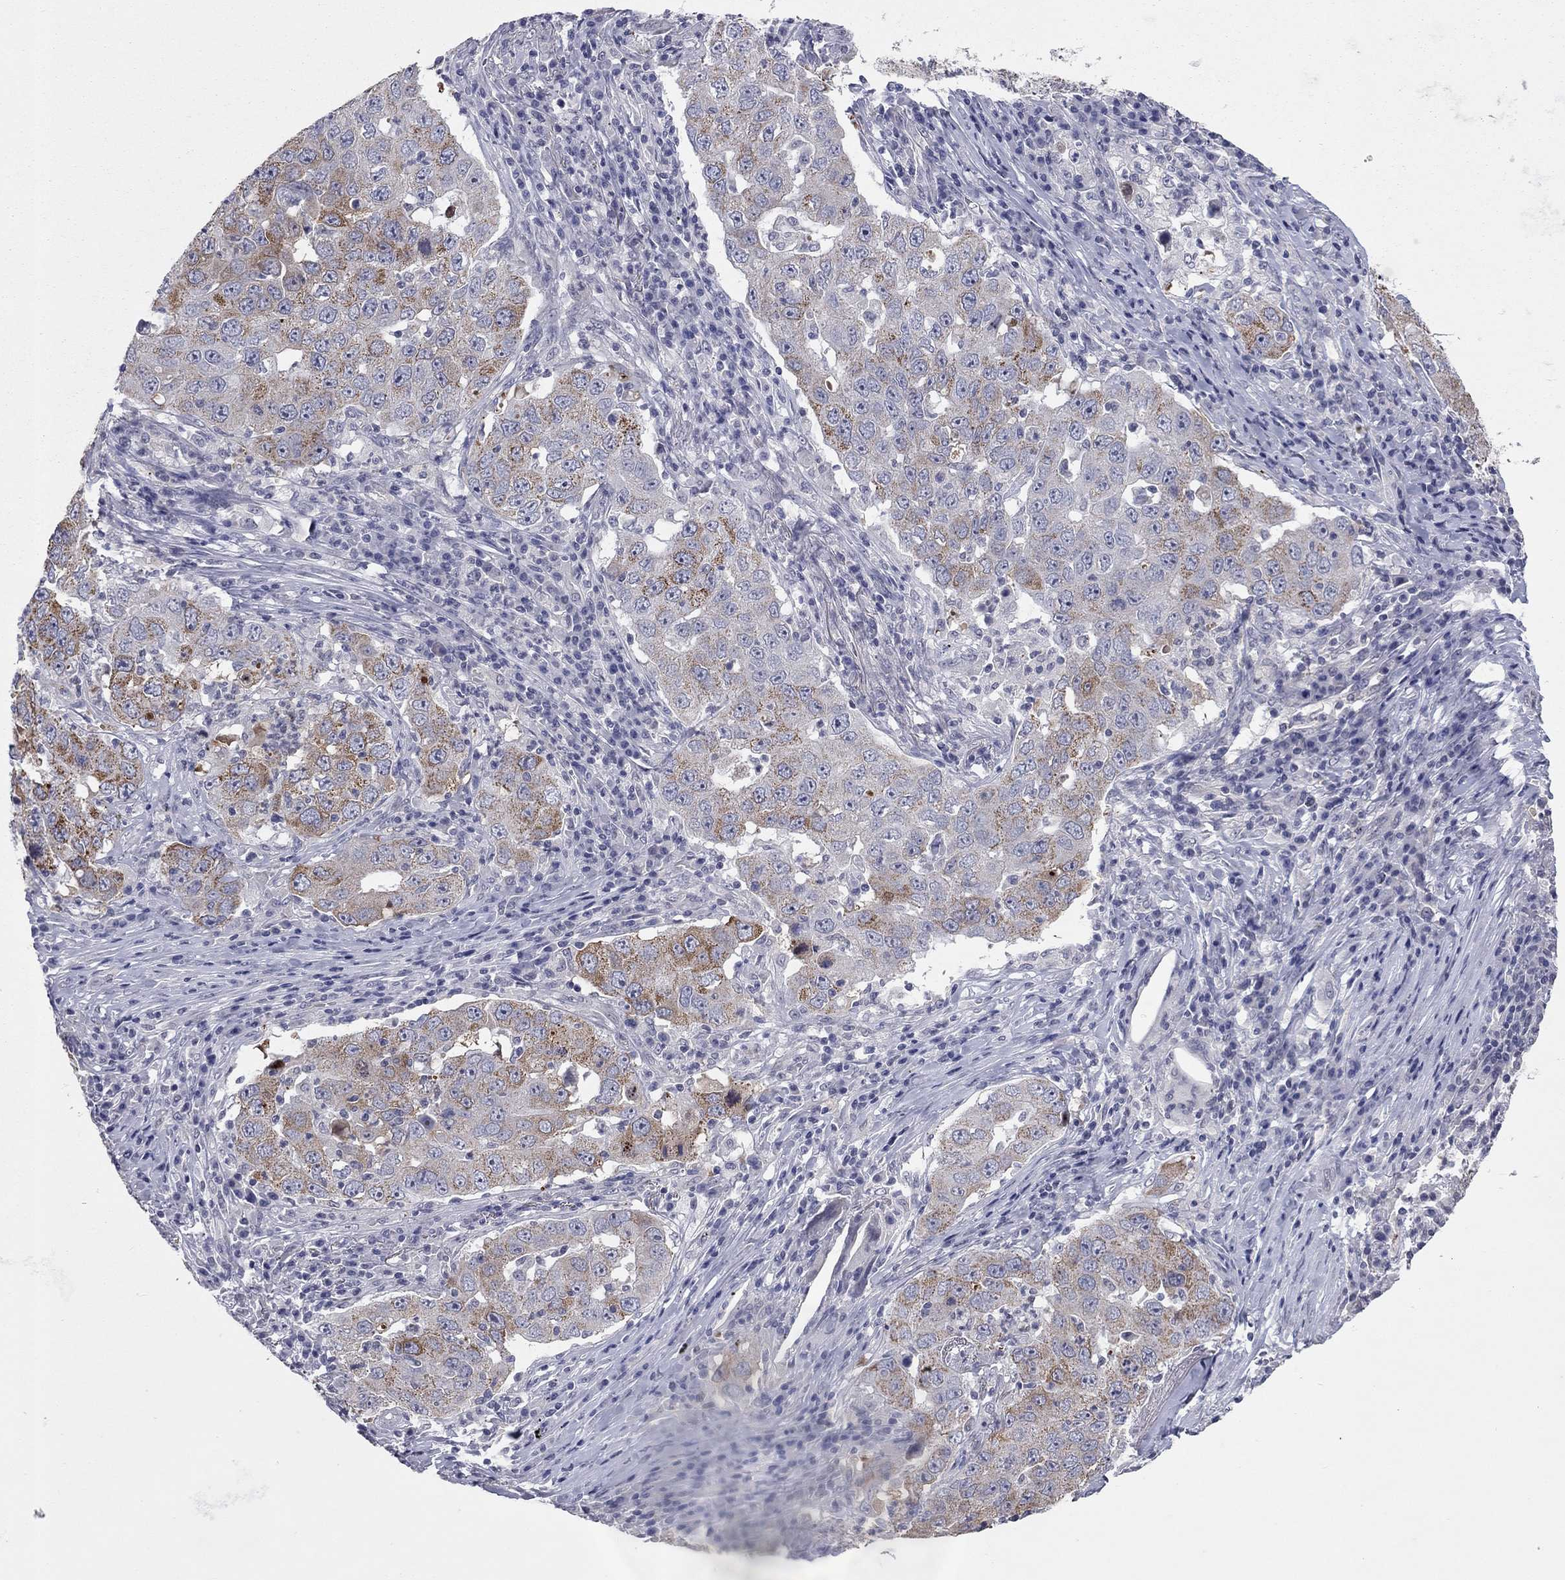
{"staining": {"intensity": "strong", "quantity": ">75%", "location": "cytoplasmic/membranous"}, "tissue": "lung cancer", "cell_type": "Tumor cells", "image_type": "cancer", "snomed": [{"axis": "morphology", "description": "Adenocarcinoma, NOS"}, {"axis": "topography", "description": "Lung"}], "caption": "An immunohistochemistry histopathology image of tumor tissue is shown. Protein staining in brown labels strong cytoplasmic/membranous positivity in adenocarcinoma (lung) within tumor cells.", "gene": "SHOC2", "patient": {"sex": "male", "age": 73}}